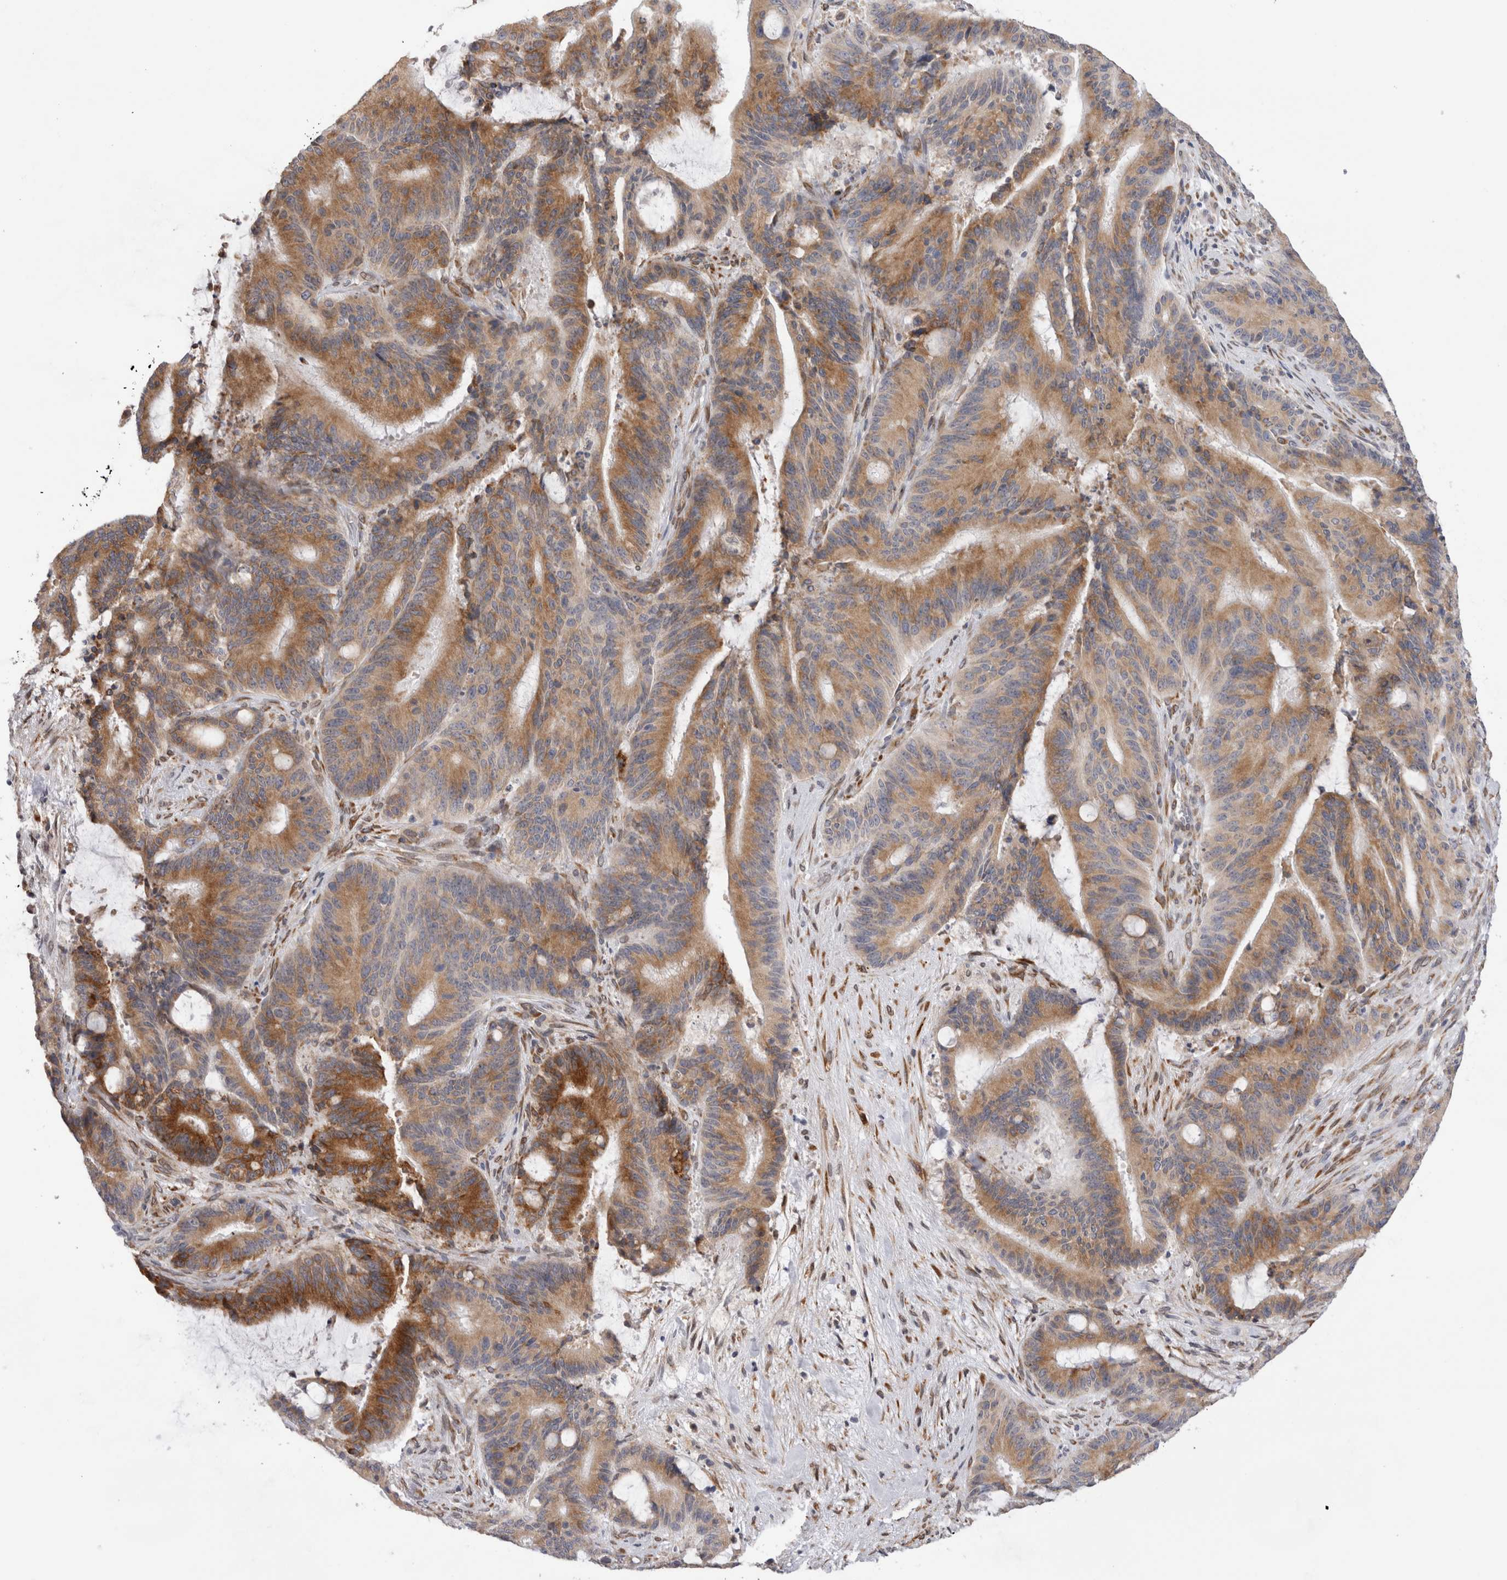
{"staining": {"intensity": "moderate", "quantity": ">75%", "location": "cytoplasmic/membranous"}, "tissue": "liver cancer", "cell_type": "Tumor cells", "image_type": "cancer", "snomed": [{"axis": "morphology", "description": "Normal tissue, NOS"}, {"axis": "morphology", "description": "Cholangiocarcinoma"}, {"axis": "topography", "description": "Liver"}, {"axis": "topography", "description": "Peripheral nerve tissue"}], "caption": "Human liver cholangiocarcinoma stained with a protein marker exhibits moderate staining in tumor cells.", "gene": "VCPIP1", "patient": {"sex": "female", "age": 73}}